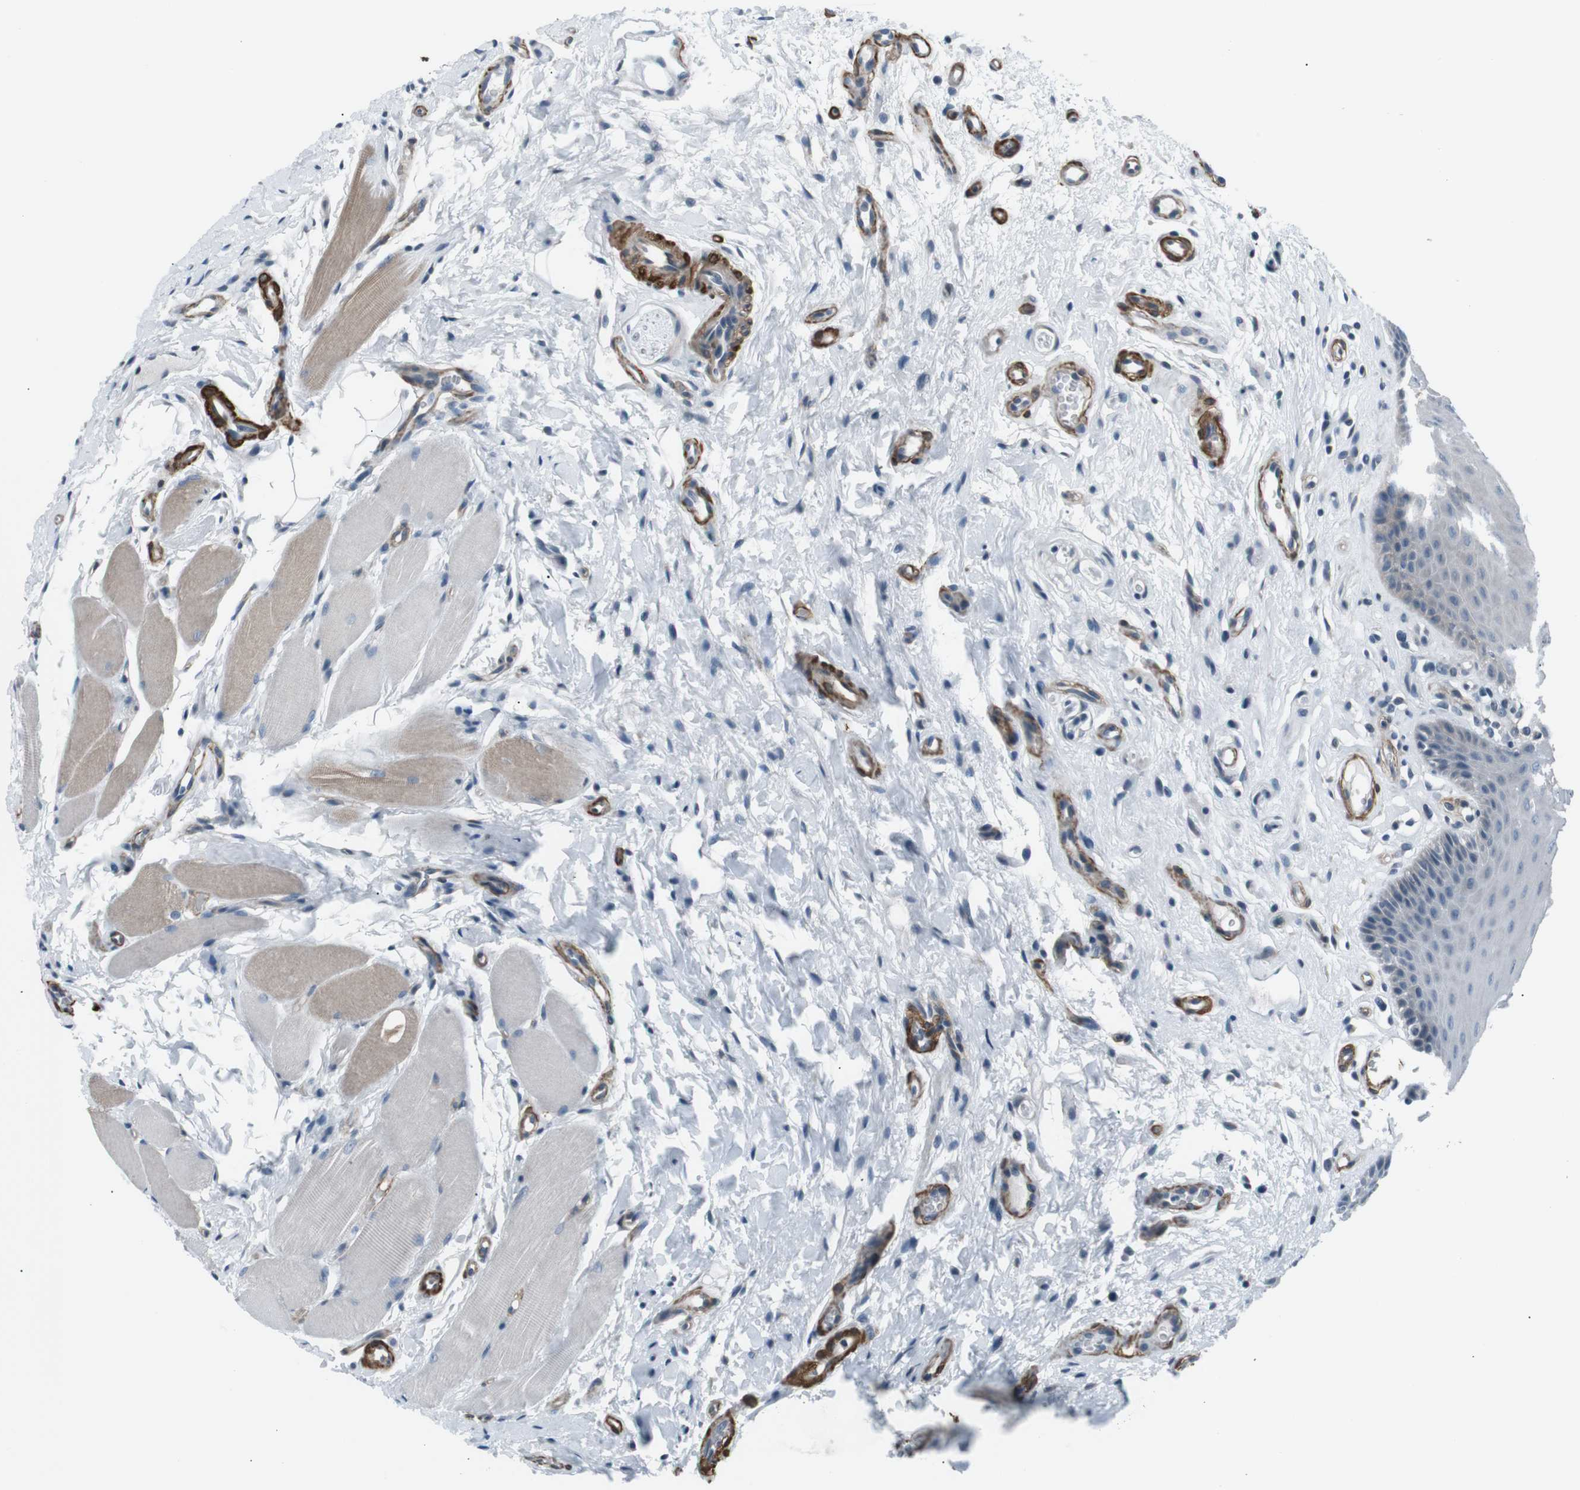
{"staining": {"intensity": "weak", "quantity": "<25%", "location": "cytoplasmic/membranous"}, "tissue": "oral mucosa", "cell_type": "Squamous epithelial cells", "image_type": "normal", "snomed": [{"axis": "morphology", "description": "Normal tissue, NOS"}, {"axis": "topography", "description": "Skeletal muscle"}, {"axis": "topography", "description": "Oral tissue"}], "caption": "An image of human oral mucosa is negative for staining in squamous epithelial cells. (Brightfield microscopy of DAB immunohistochemistry at high magnification).", "gene": "PDLIM5", "patient": {"sex": "male", "age": 58}}